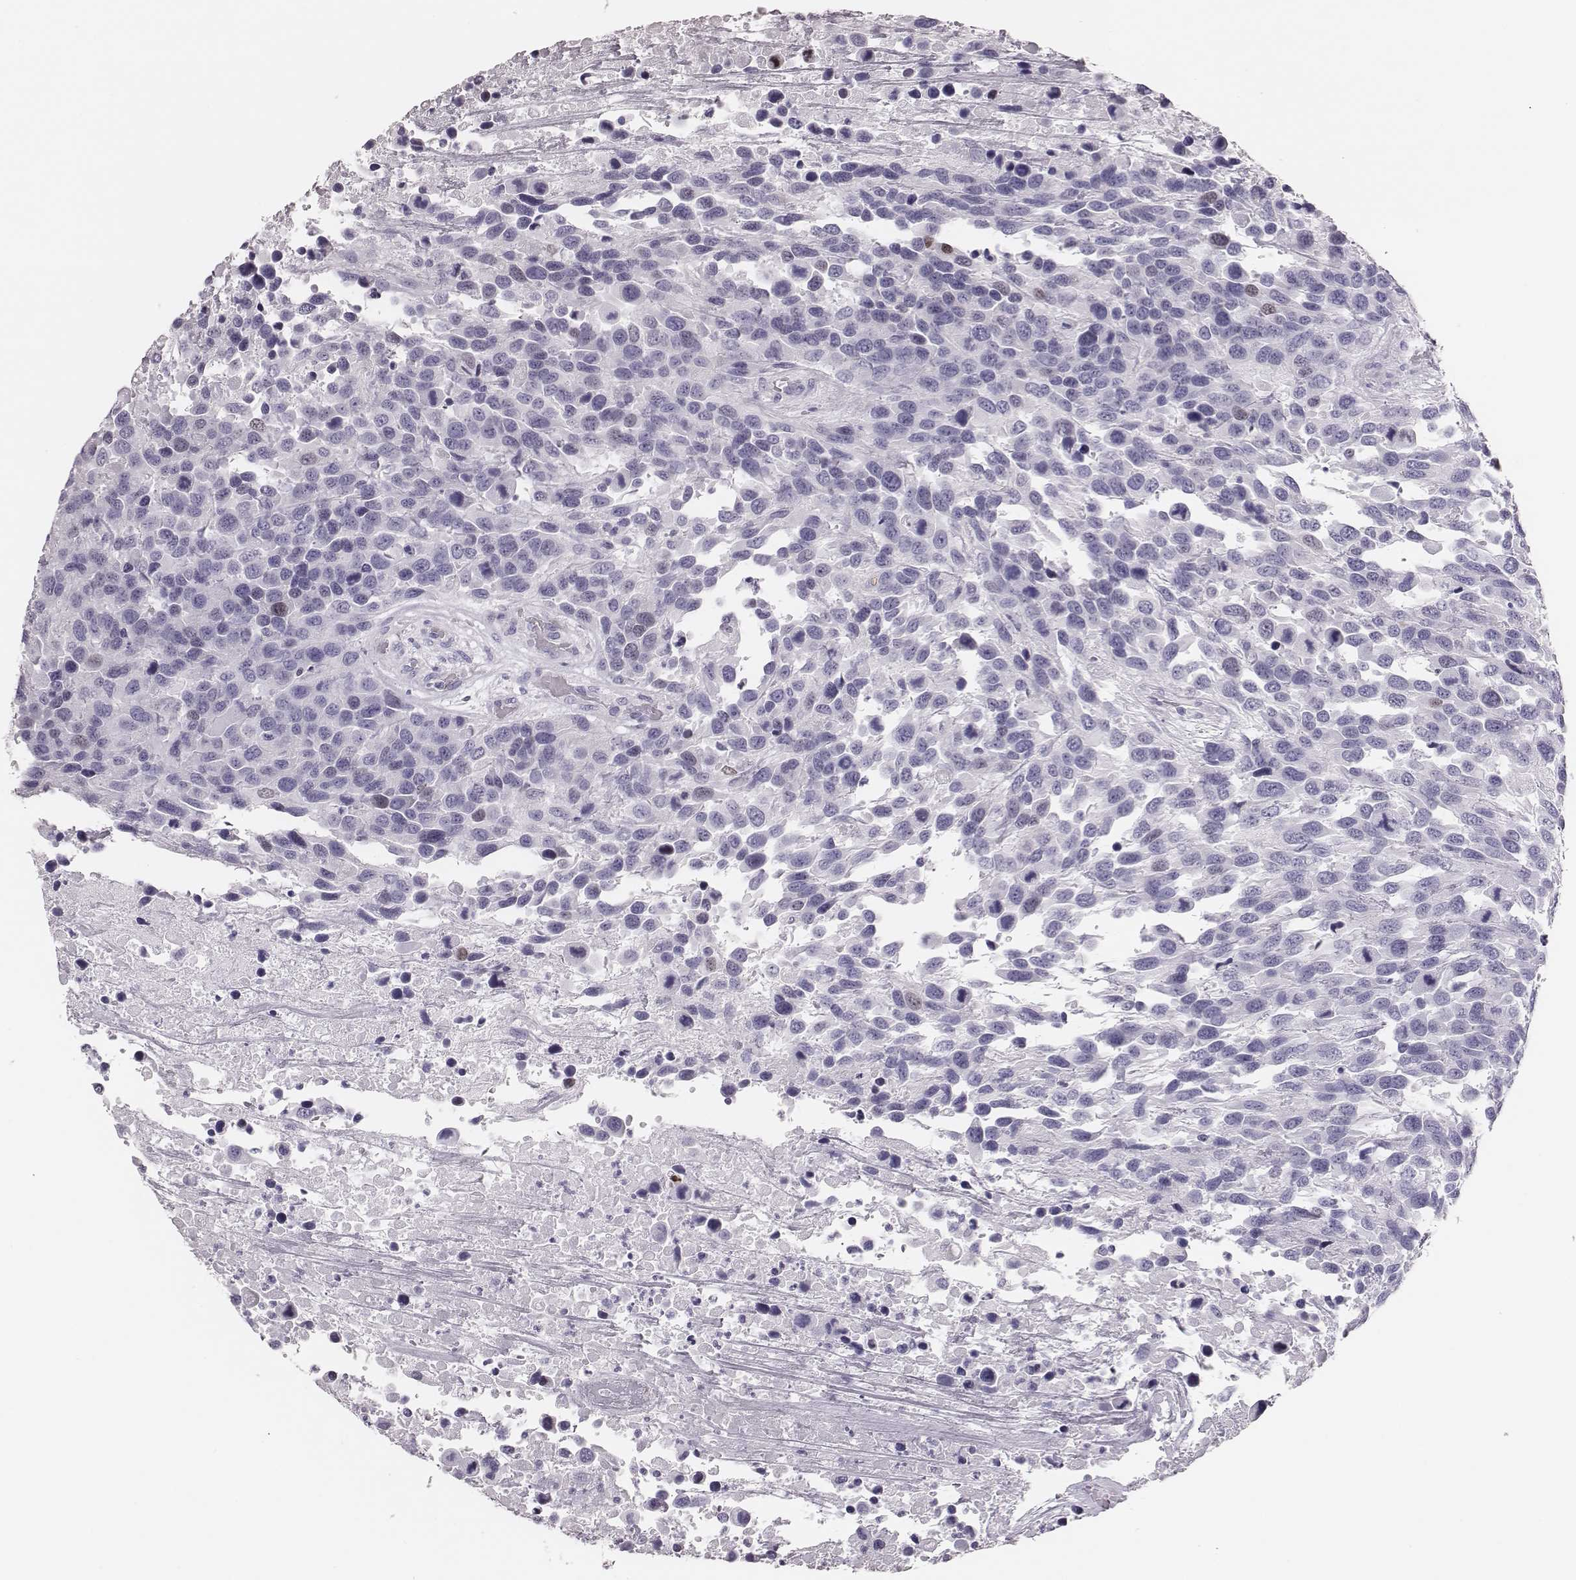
{"staining": {"intensity": "negative", "quantity": "none", "location": "none"}, "tissue": "urothelial cancer", "cell_type": "Tumor cells", "image_type": "cancer", "snomed": [{"axis": "morphology", "description": "Urothelial carcinoma, High grade"}, {"axis": "topography", "description": "Urinary bladder"}], "caption": "IHC image of high-grade urothelial carcinoma stained for a protein (brown), which displays no expression in tumor cells.", "gene": "H1-6", "patient": {"sex": "female", "age": 70}}